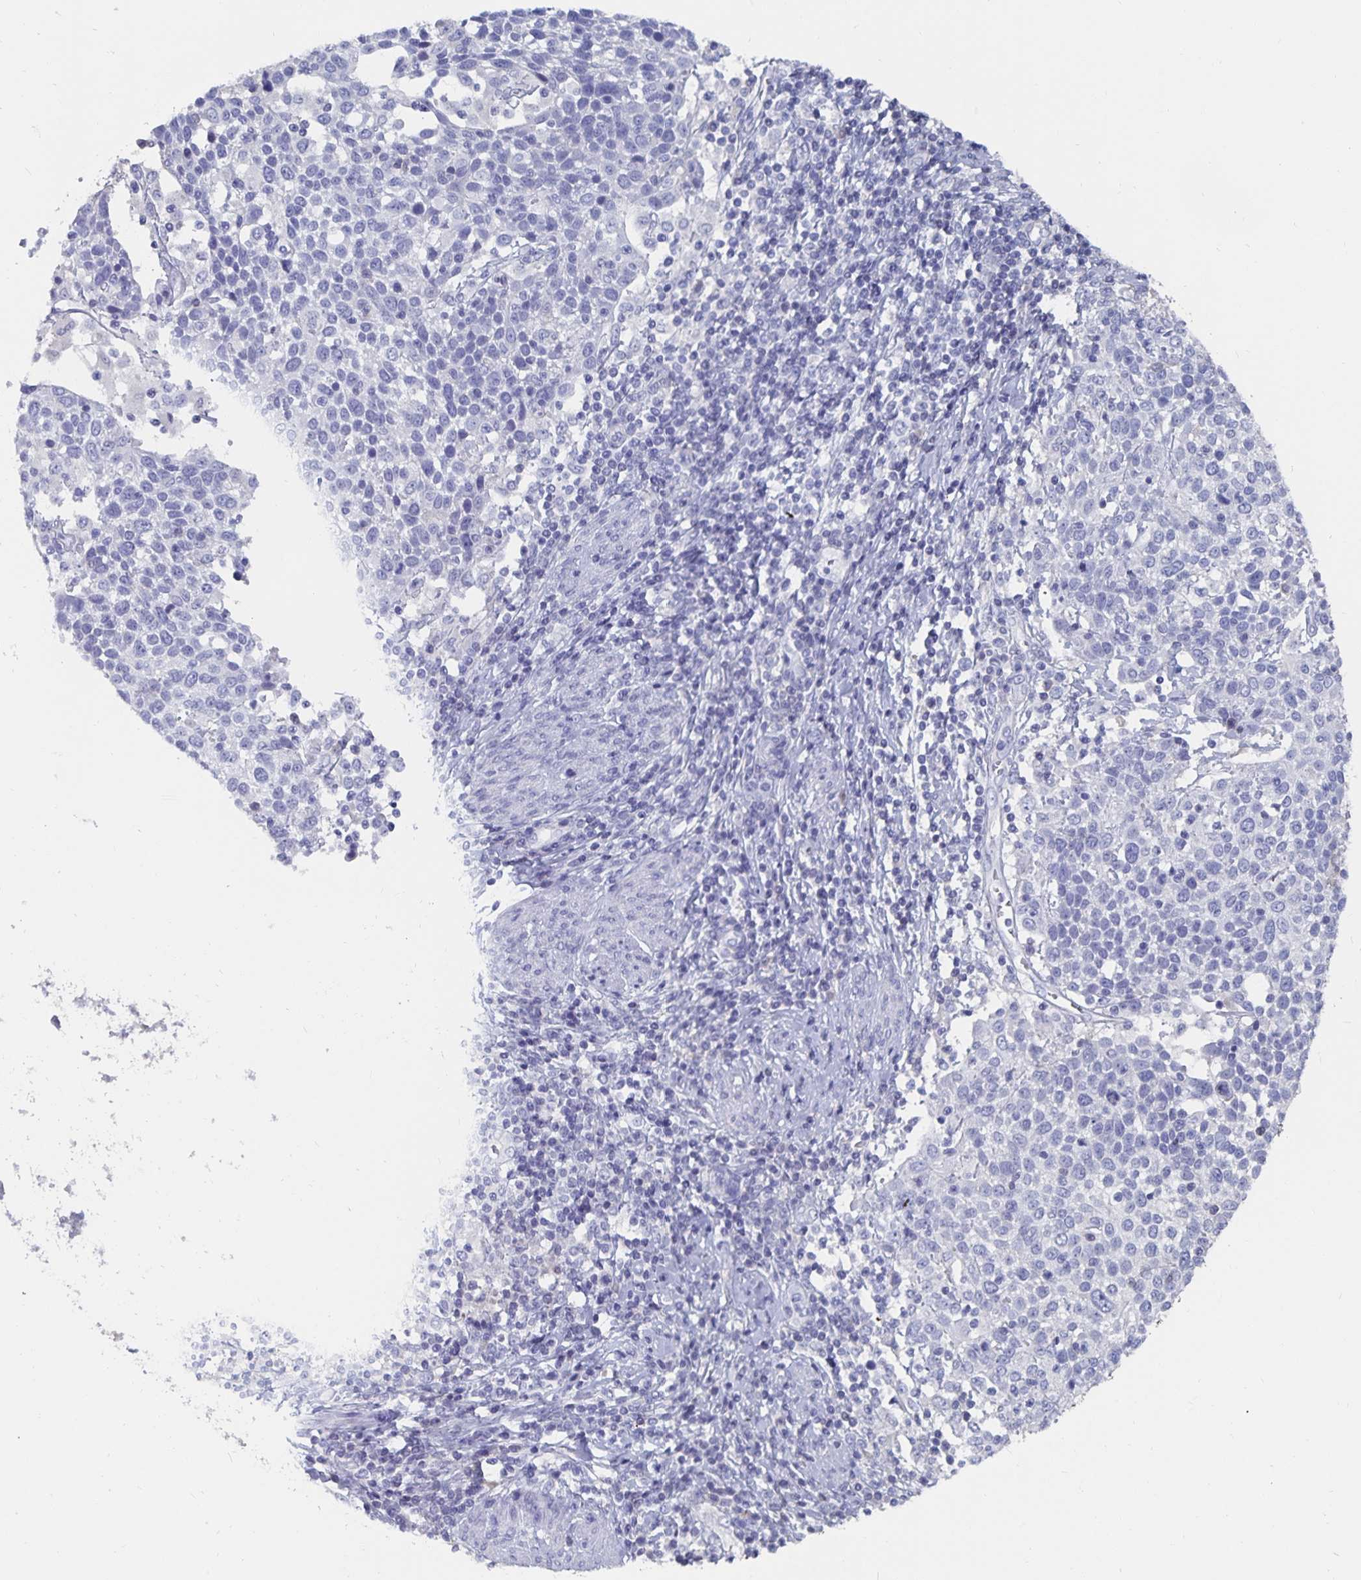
{"staining": {"intensity": "negative", "quantity": "none", "location": "none"}, "tissue": "cervical cancer", "cell_type": "Tumor cells", "image_type": "cancer", "snomed": [{"axis": "morphology", "description": "Squamous cell carcinoma, NOS"}, {"axis": "topography", "description": "Cervix"}], "caption": "Human cervical cancer stained for a protein using immunohistochemistry displays no staining in tumor cells.", "gene": "CFAP69", "patient": {"sex": "female", "age": 61}}